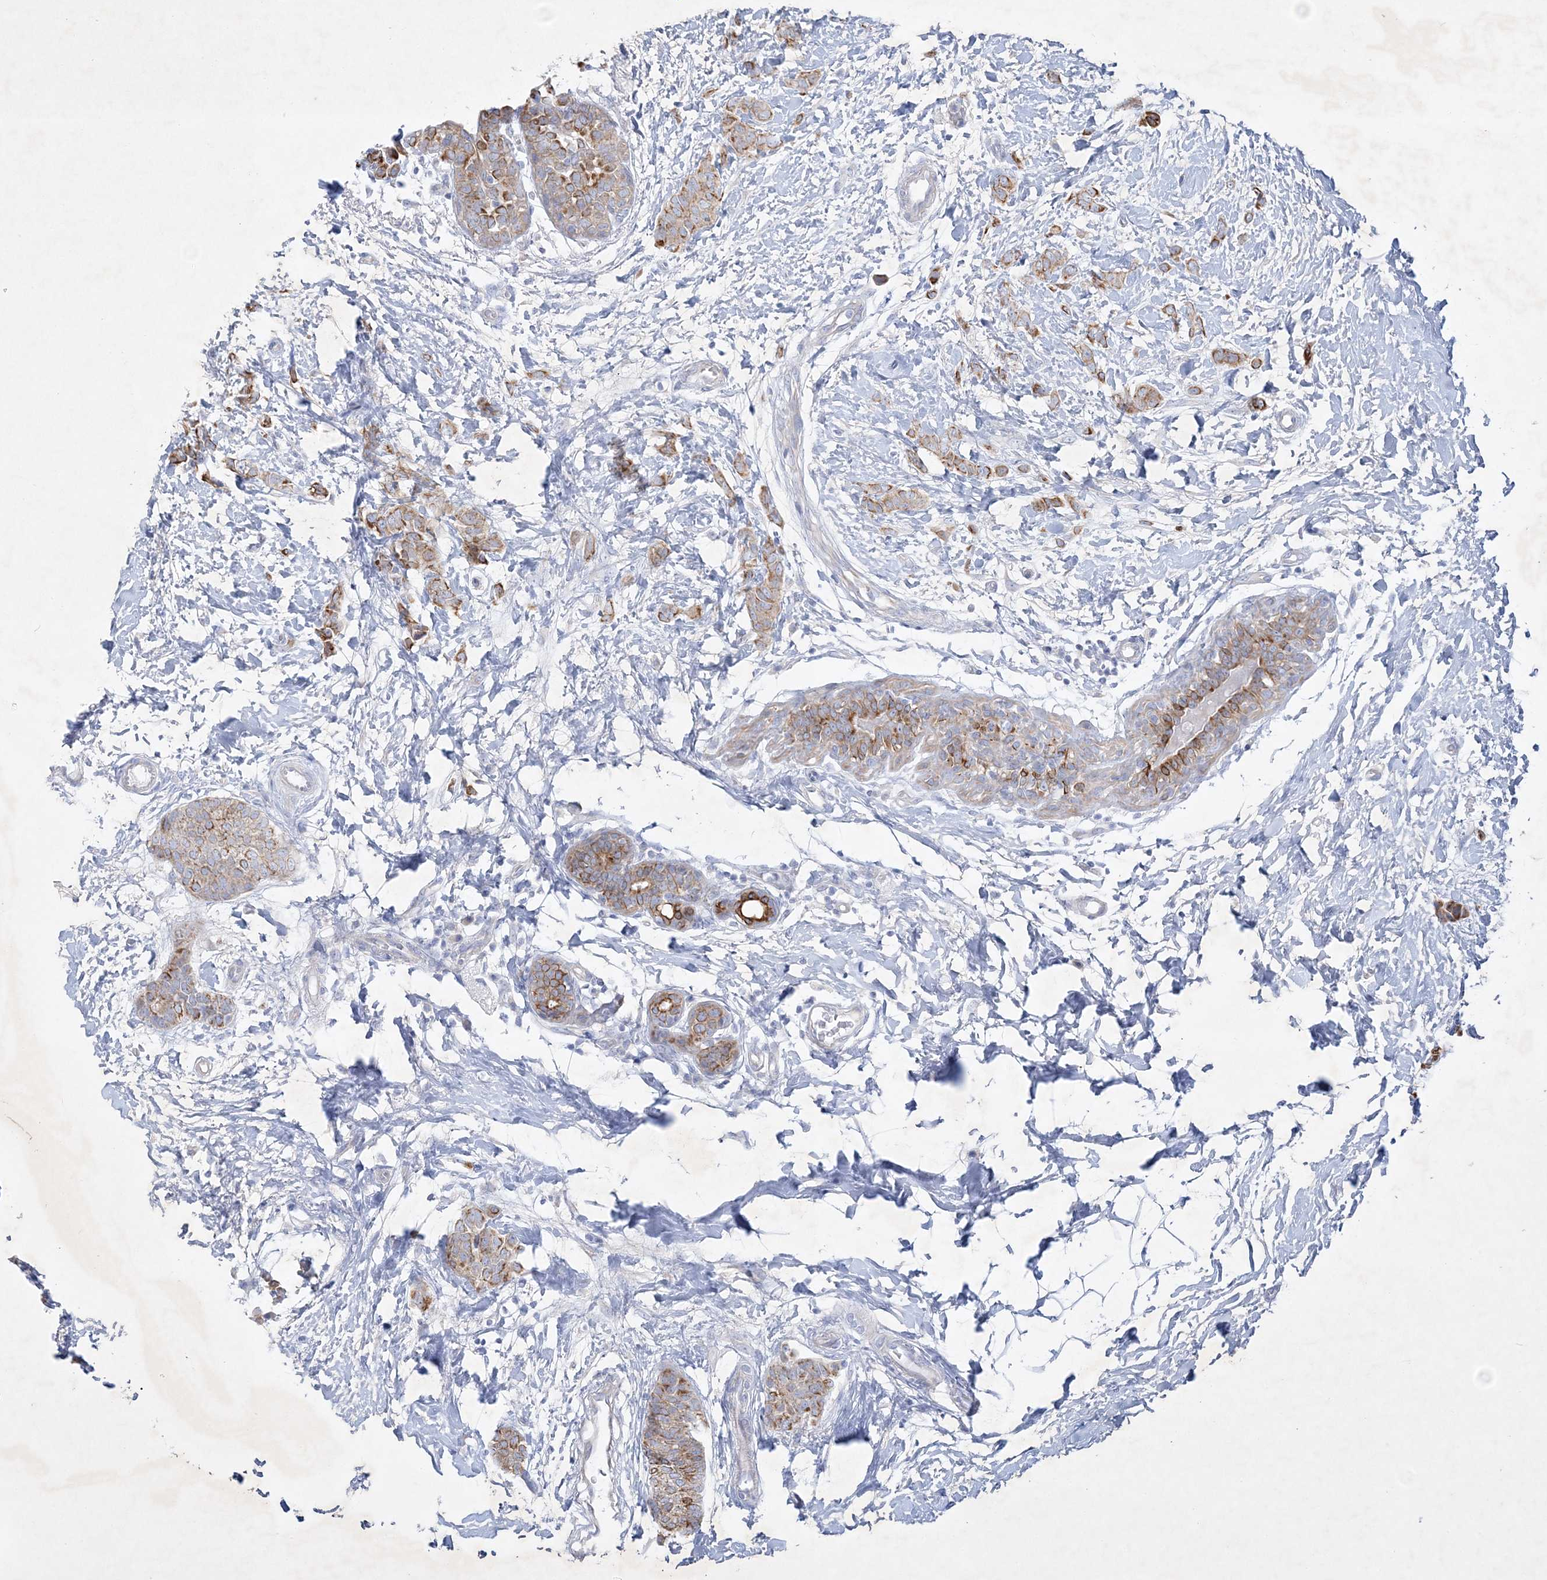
{"staining": {"intensity": "moderate", "quantity": ">75%", "location": "cytoplasmic/membranous"}, "tissue": "breast cancer", "cell_type": "Tumor cells", "image_type": "cancer", "snomed": [{"axis": "morphology", "description": "Lobular carcinoma, in situ"}, {"axis": "morphology", "description": "Lobular carcinoma"}, {"axis": "topography", "description": "Breast"}], "caption": "A high-resolution histopathology image shows IHC staining of breast lobular carcinoma in situ, which exhibits moderate cytoplasmic/membranous positivity in approximately >75% of tumor cells. The staining was performed using DAB, with brown indicating positive protein expression. Nuclei are stained blue with hematoxylin.", "gene": "FARSB", "patient": {"sex": "female", "age": 41}}